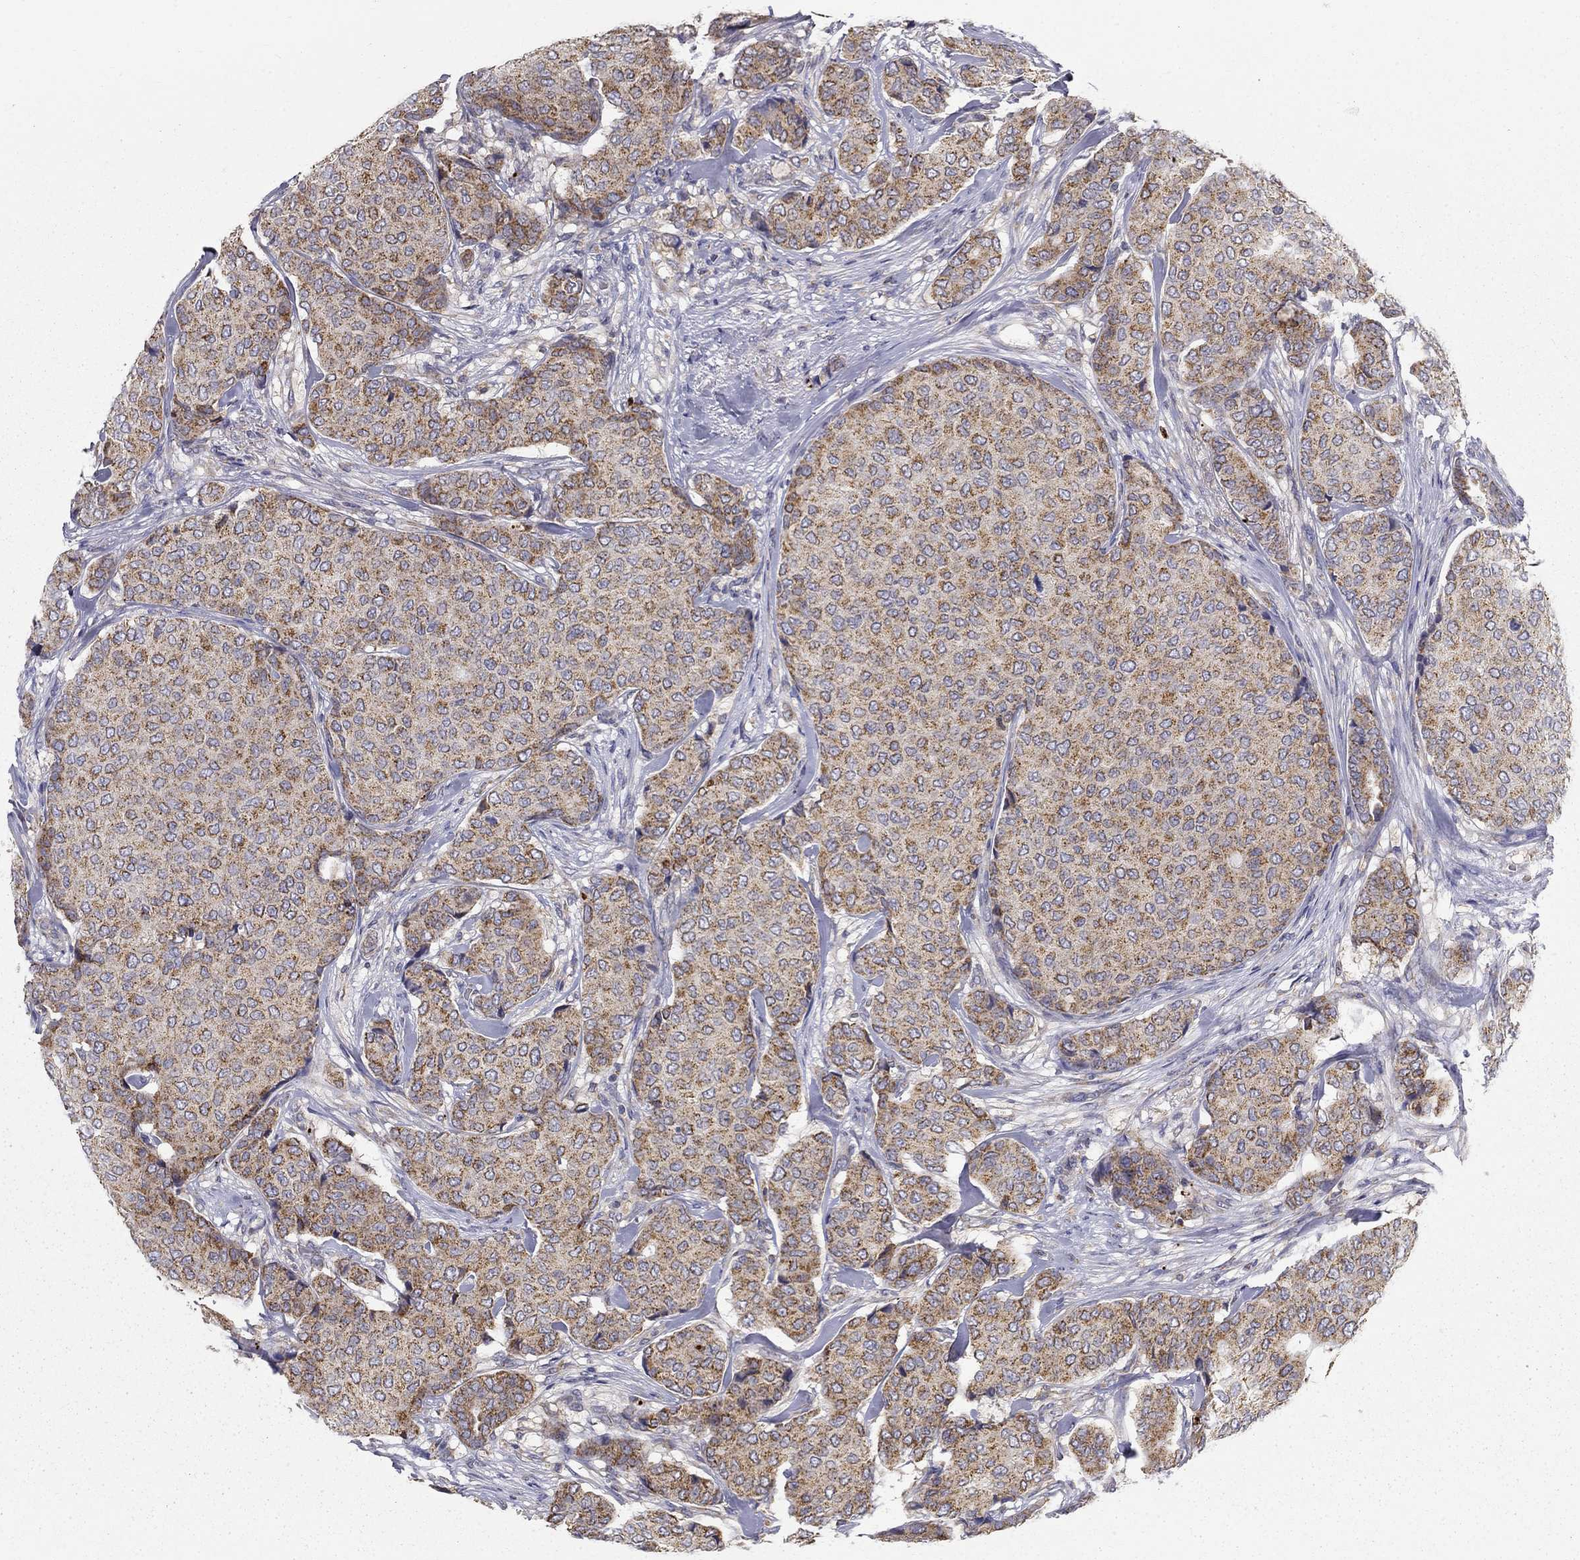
{"staining": {"intensity": "moderate", "quantity": ">75%", "location": "cytoplasmic/membranous"}, "tissue": "breast cancer", "cell_type": "Tumor cells", "image_type": "cancer", "snomed": [{"axis": "morphology", "description": "Duct carcinoma"}, {"axis": "topography", "description": "Breast"}], "caption": "Protein expression analysis of human intraductal carcinoma (breast) reveals moderate cytoplasmic/membranous staining in about >75% of tumor cells. Using DAB (3,3'-diaminobenzidine) (brown) and hematoxylin (blue) stains, captured at high magnification using brightfield microscopy.", "gene": "PRDX4", "patient": {"sex": "female", "age": 75}}